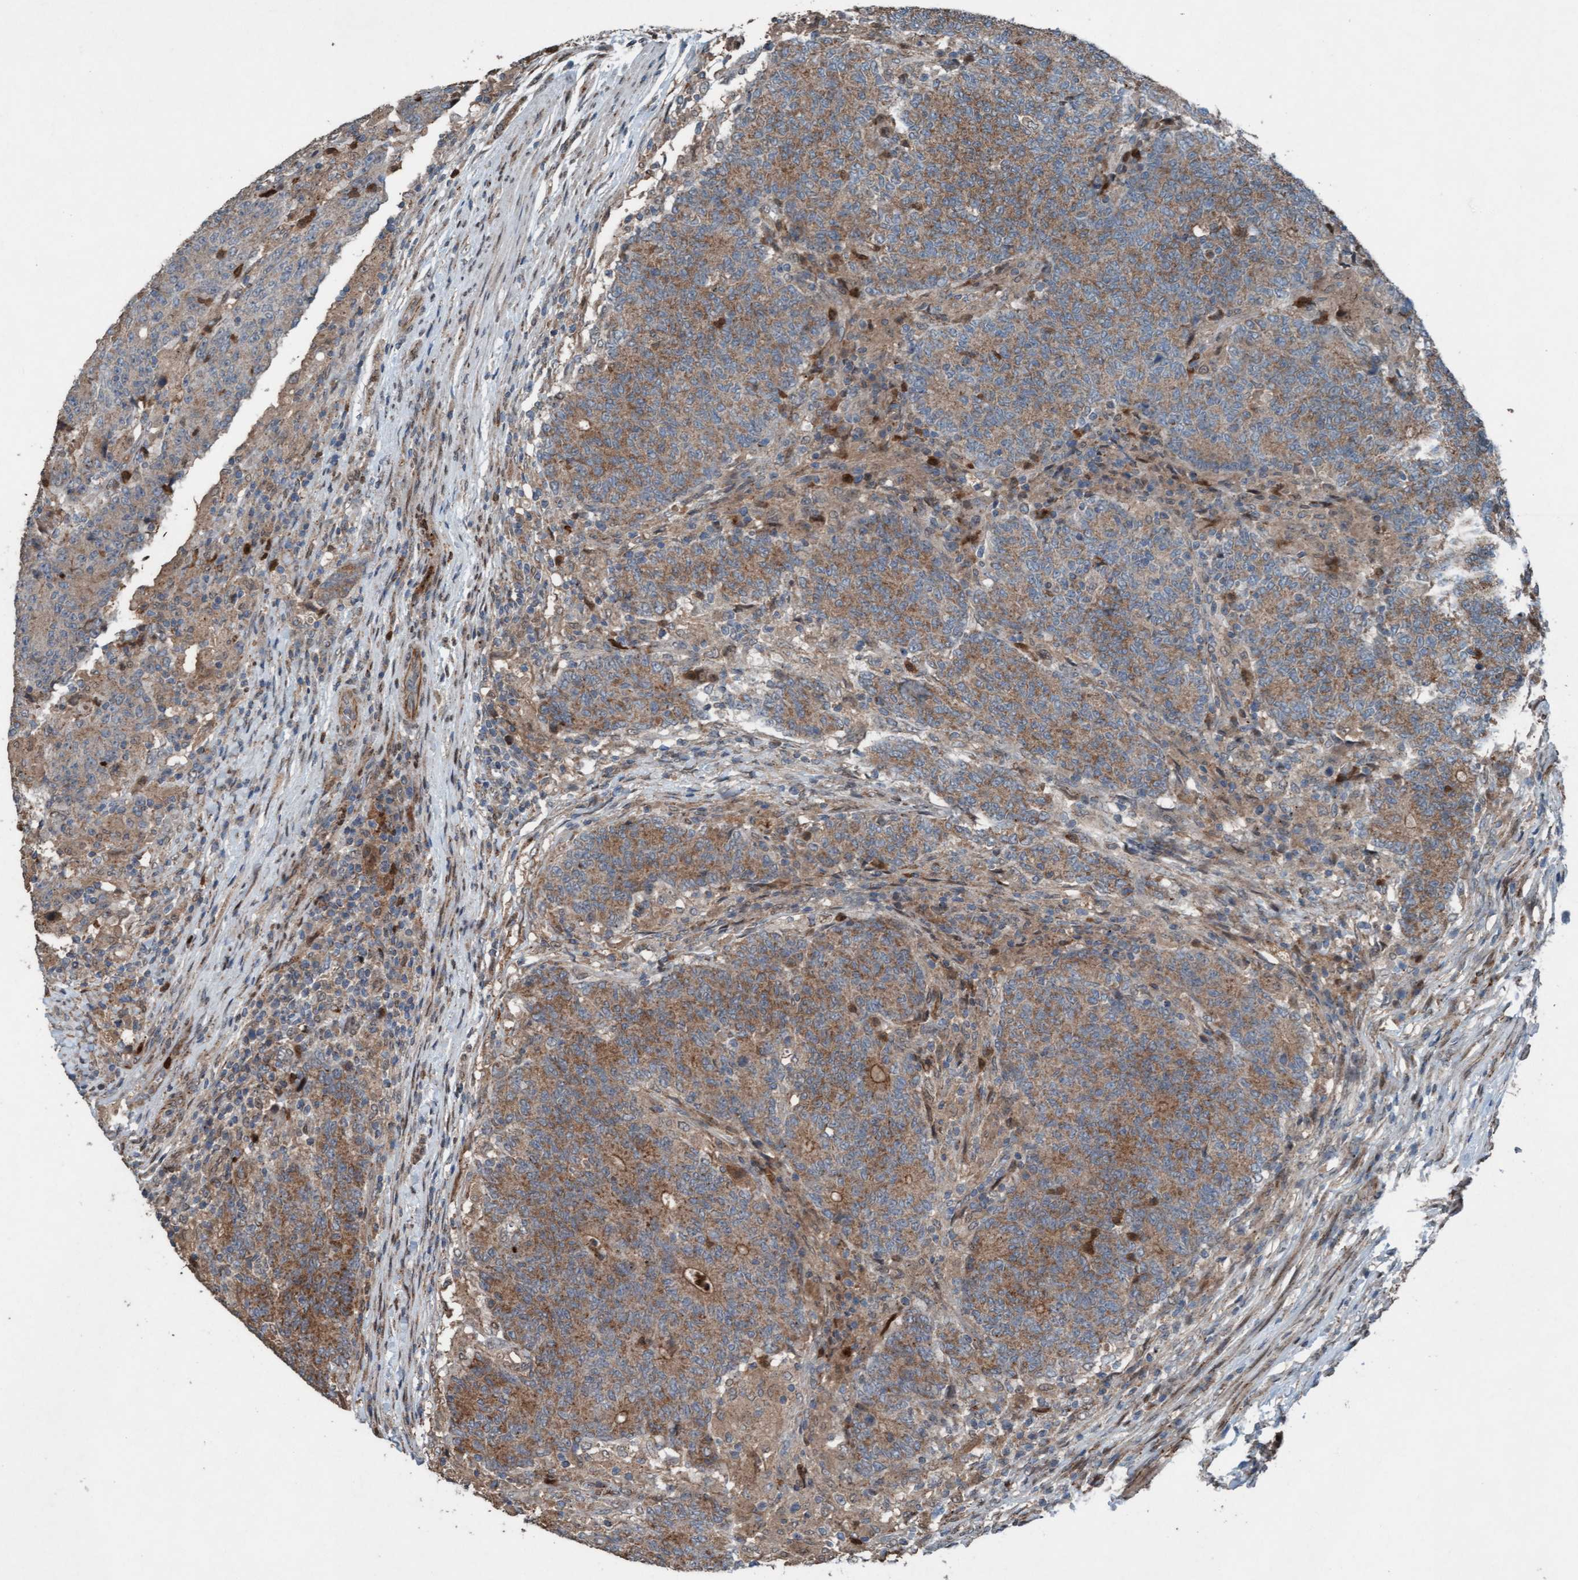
{"staining": {"intensity": "moderate", "quantity": ">75%", "location": "cytoplasmic/membranous"}, "tissue": "colorectal cancer", "cell_type": "Tumor cells", "image_type": "cancer", "snomed": [{"axis": "morphology", "description": "Normal tissue, NOS"}, {"axis": "morphology", "description": "Adenocarcinoma, NOS"}, {"axis": "topography", "description": "Colon"}], "caption": "Human colorectal adenocarcinoma stained for a protein (brown) reveals moderate cytoplasmic/membranous positive positivity in about >75% of tumor cells.", "gene": "PLXNB2", "patient": {"sex": "female", "age": 75}}